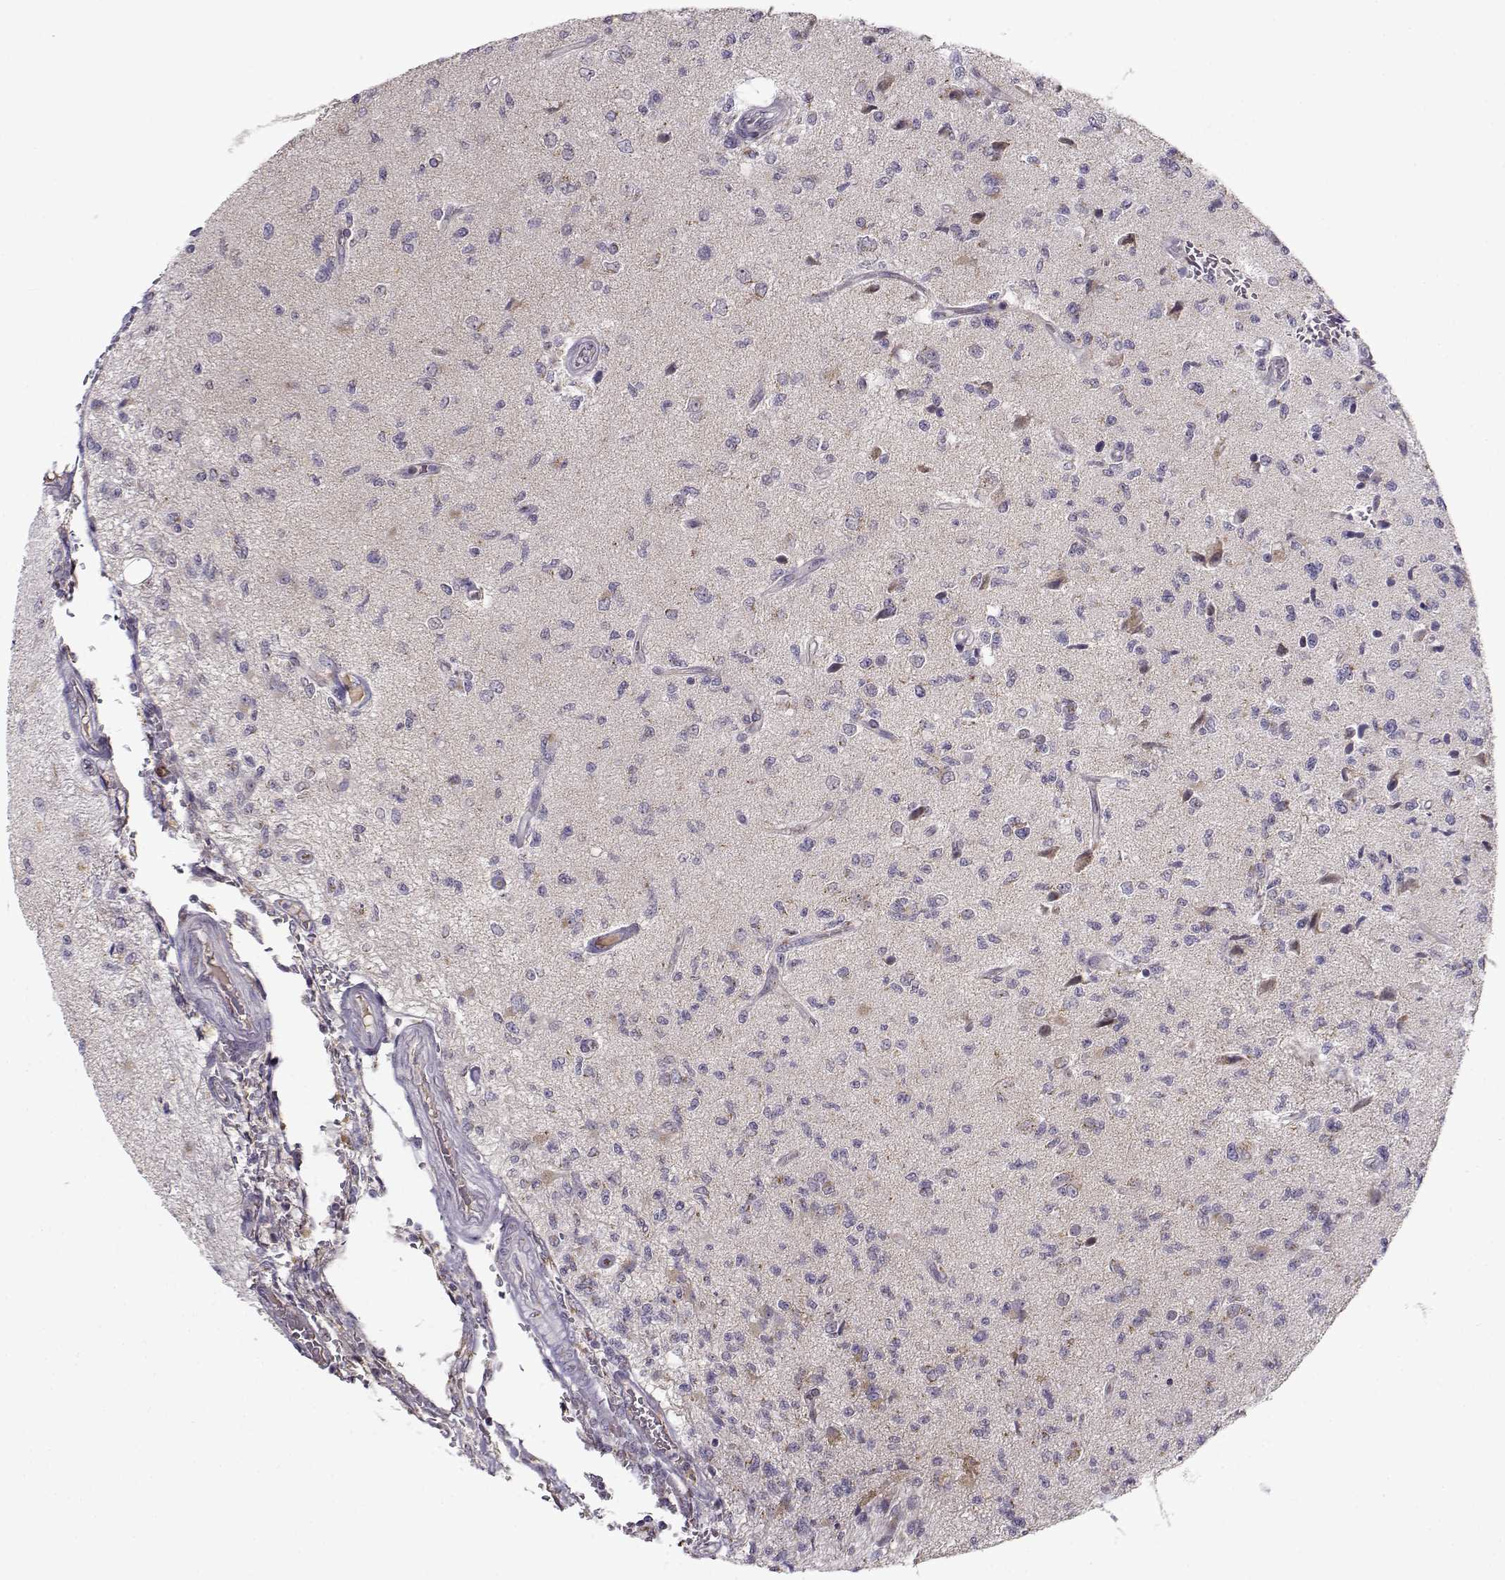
{"staining": {"intensity": "weak", "quantity": "<25%", "location": "cytoplasmic/membranous"}, "tissue": "glioma", "cell_type": "Tumor cells", "image_type": "cancer", "snomed": [{"axis": "morphology", "description": "Glioma, malignant, High grade"}, {"axis": "topography", "description": "Brain"}], "caption": "Immunohistochemistry (IHC) histopathology image of glioma stained for a protein (brown), which exhibits no staining in tumor cells.", "gene": "SLC4A5", "patient": {"sex": "male", "age": 56}}